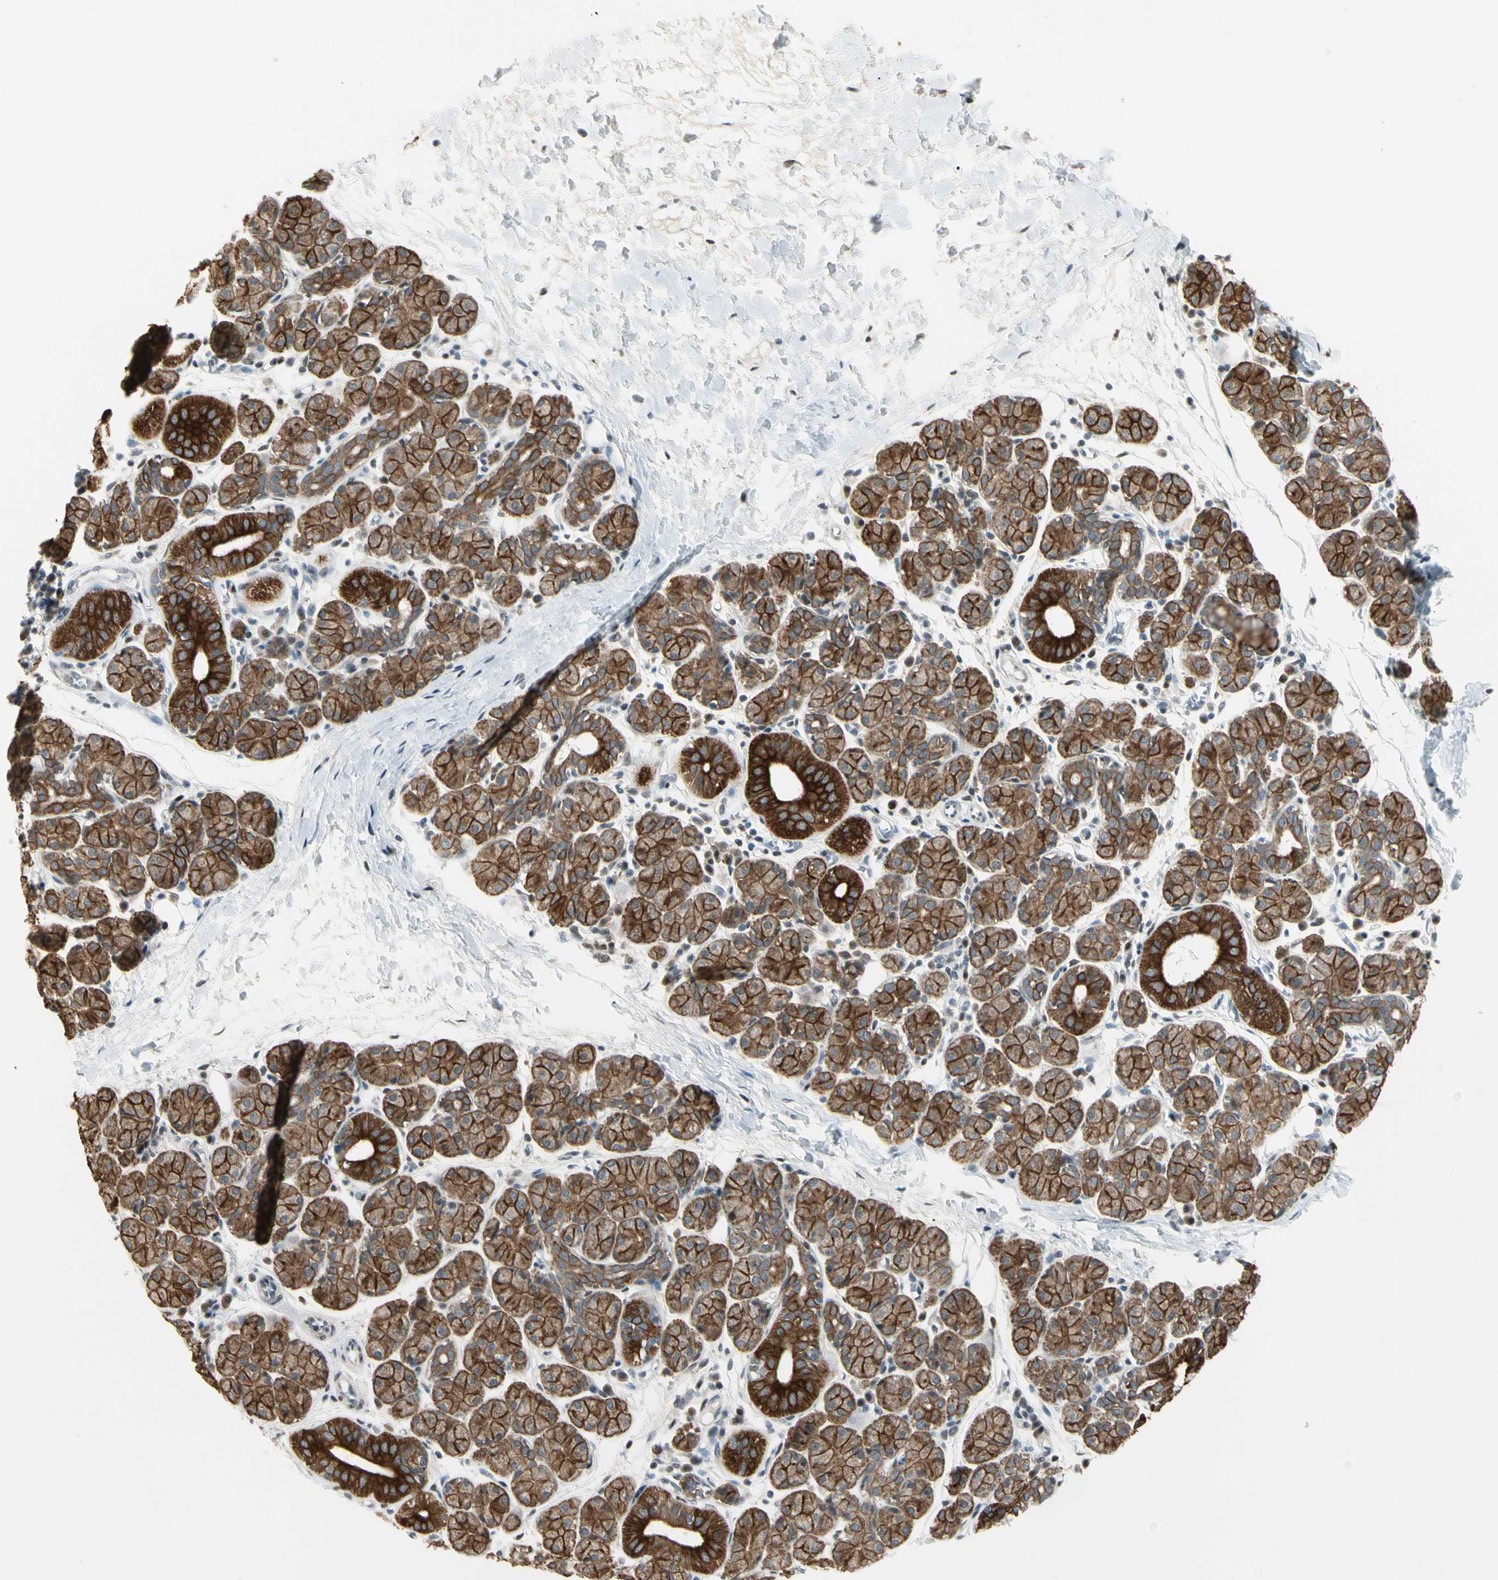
{"staining": {"intensity": "strong", "quantity": ">75%", "location": "cytoplasmic/membranous"}, "tissue": "salivary gland", "cell_type": "Glandular cells", "image_type": "normal", "snomed": [{"axis": "morphology", "description": "Normal tissue, NOS"}, {"axis": "morphology", "description": "Inflammation, NOS"}, {"axis": "topography", "description": "Lymph node"}, {"axis": "topography", "description": "Salivary gland"}], "caption": "DAB (3,3'-diaminobenzidine) immunohistochemical staining of benign salivary gland reveals strong cytoplasmic/membranous protein staining in about >75% of glandular cells. The protein of interest is stained brown, and the nuclei are stained in blue (DAB (3,3'-diaminobenzidine) IHC with brightfield microscopy, high magnification).", "gene": "ATXN1", "patient": {"sex": "male", "age": 3}}